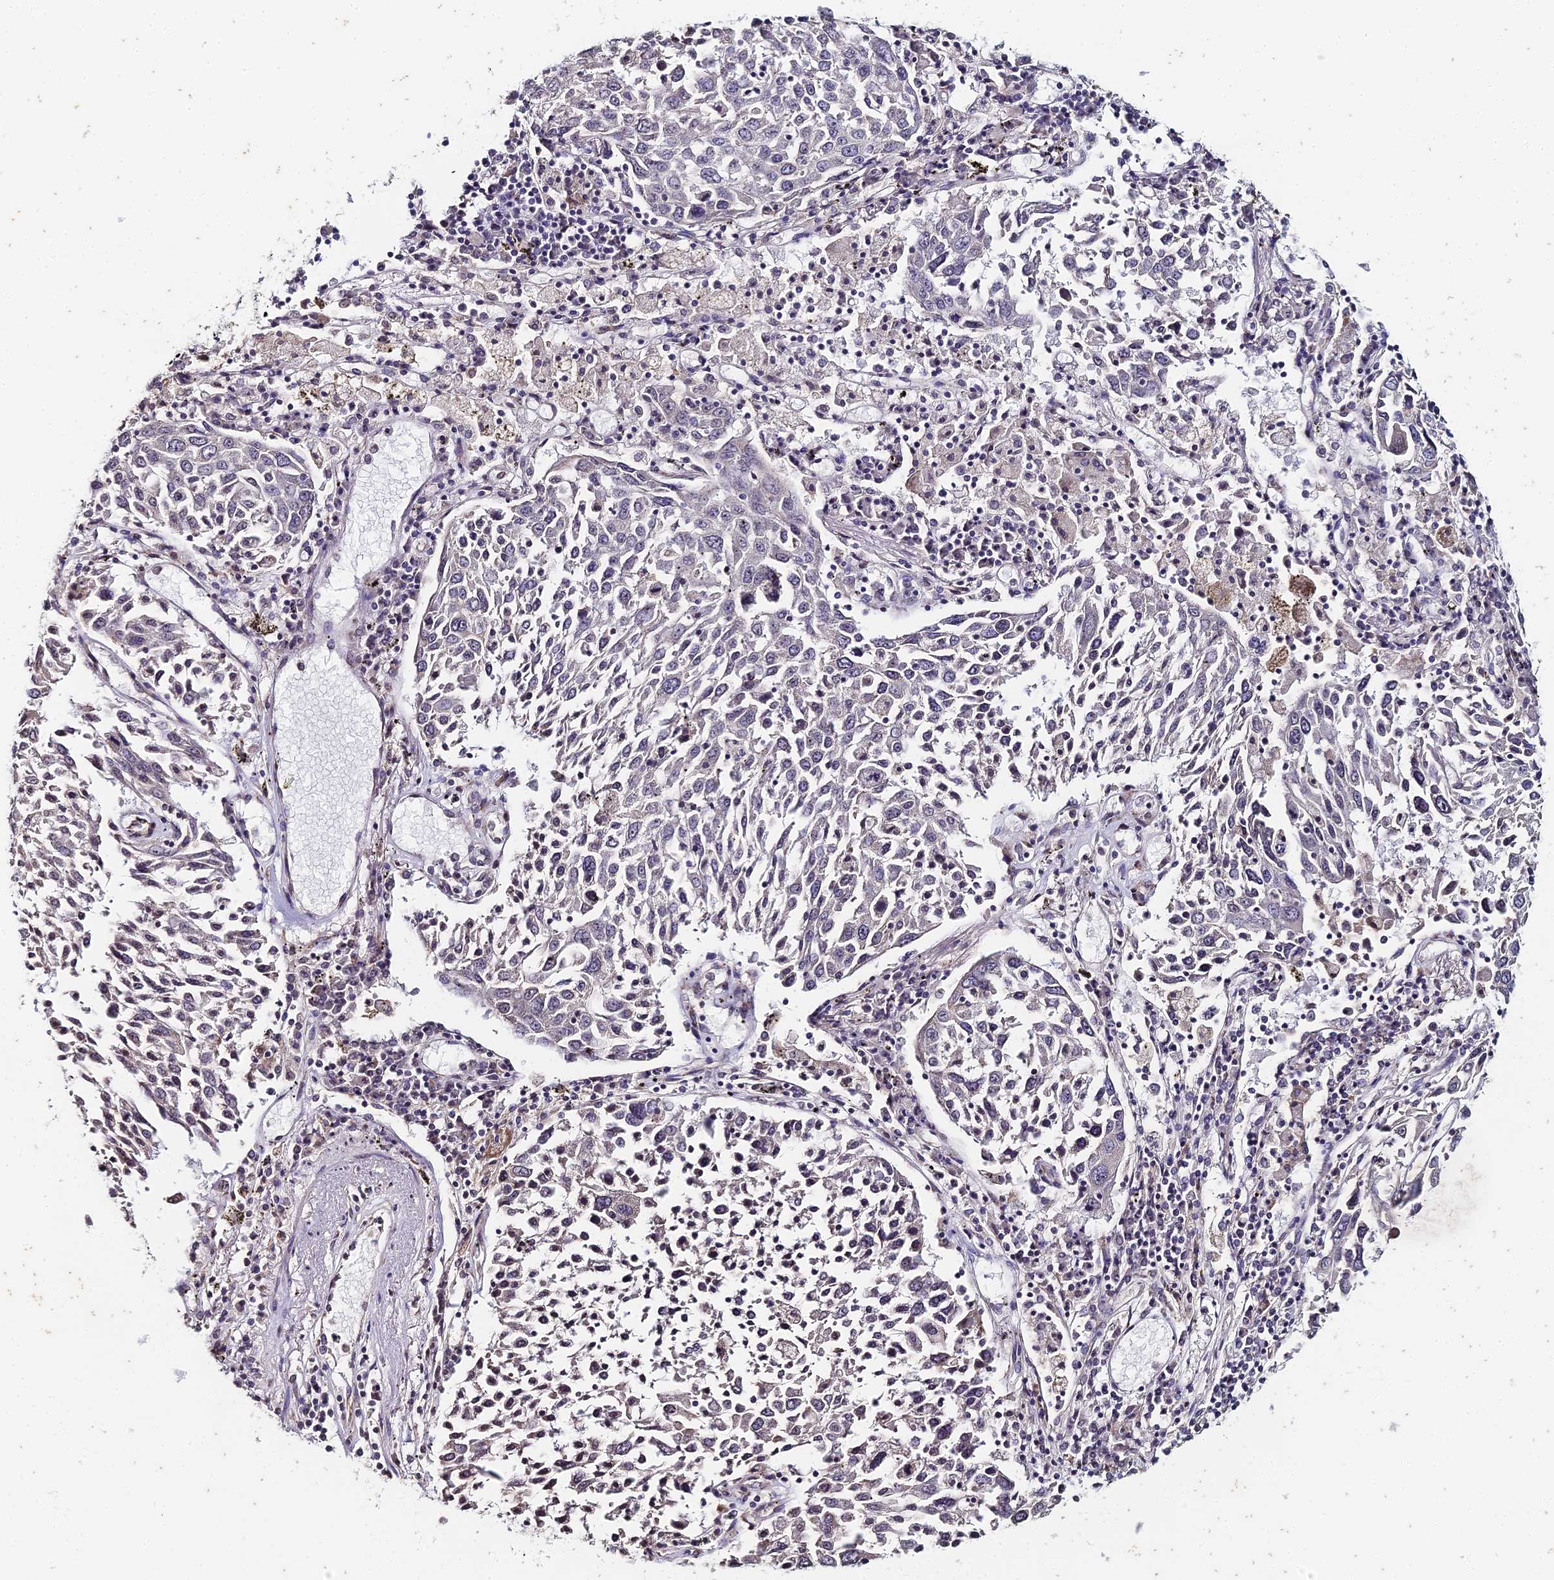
{"staining": {"intensity": "negative", "quantity": "none", "location": "none"}, "tissue": "lung cancer", "cell_type": "Tumor cells", "image_type": "cancer", "snomed": [{"axis": "morphology", "description": "Squamous cell carcinoma, NOS"}, {"axis": "topography", "description": "Lung"}], "caption": "IHC micrograph of human lung cancer stained for a protein (brown), which shows no positivity in tumor cells.", "gene": "PRR22", "patient": {"sex": "male", "age": 65}}